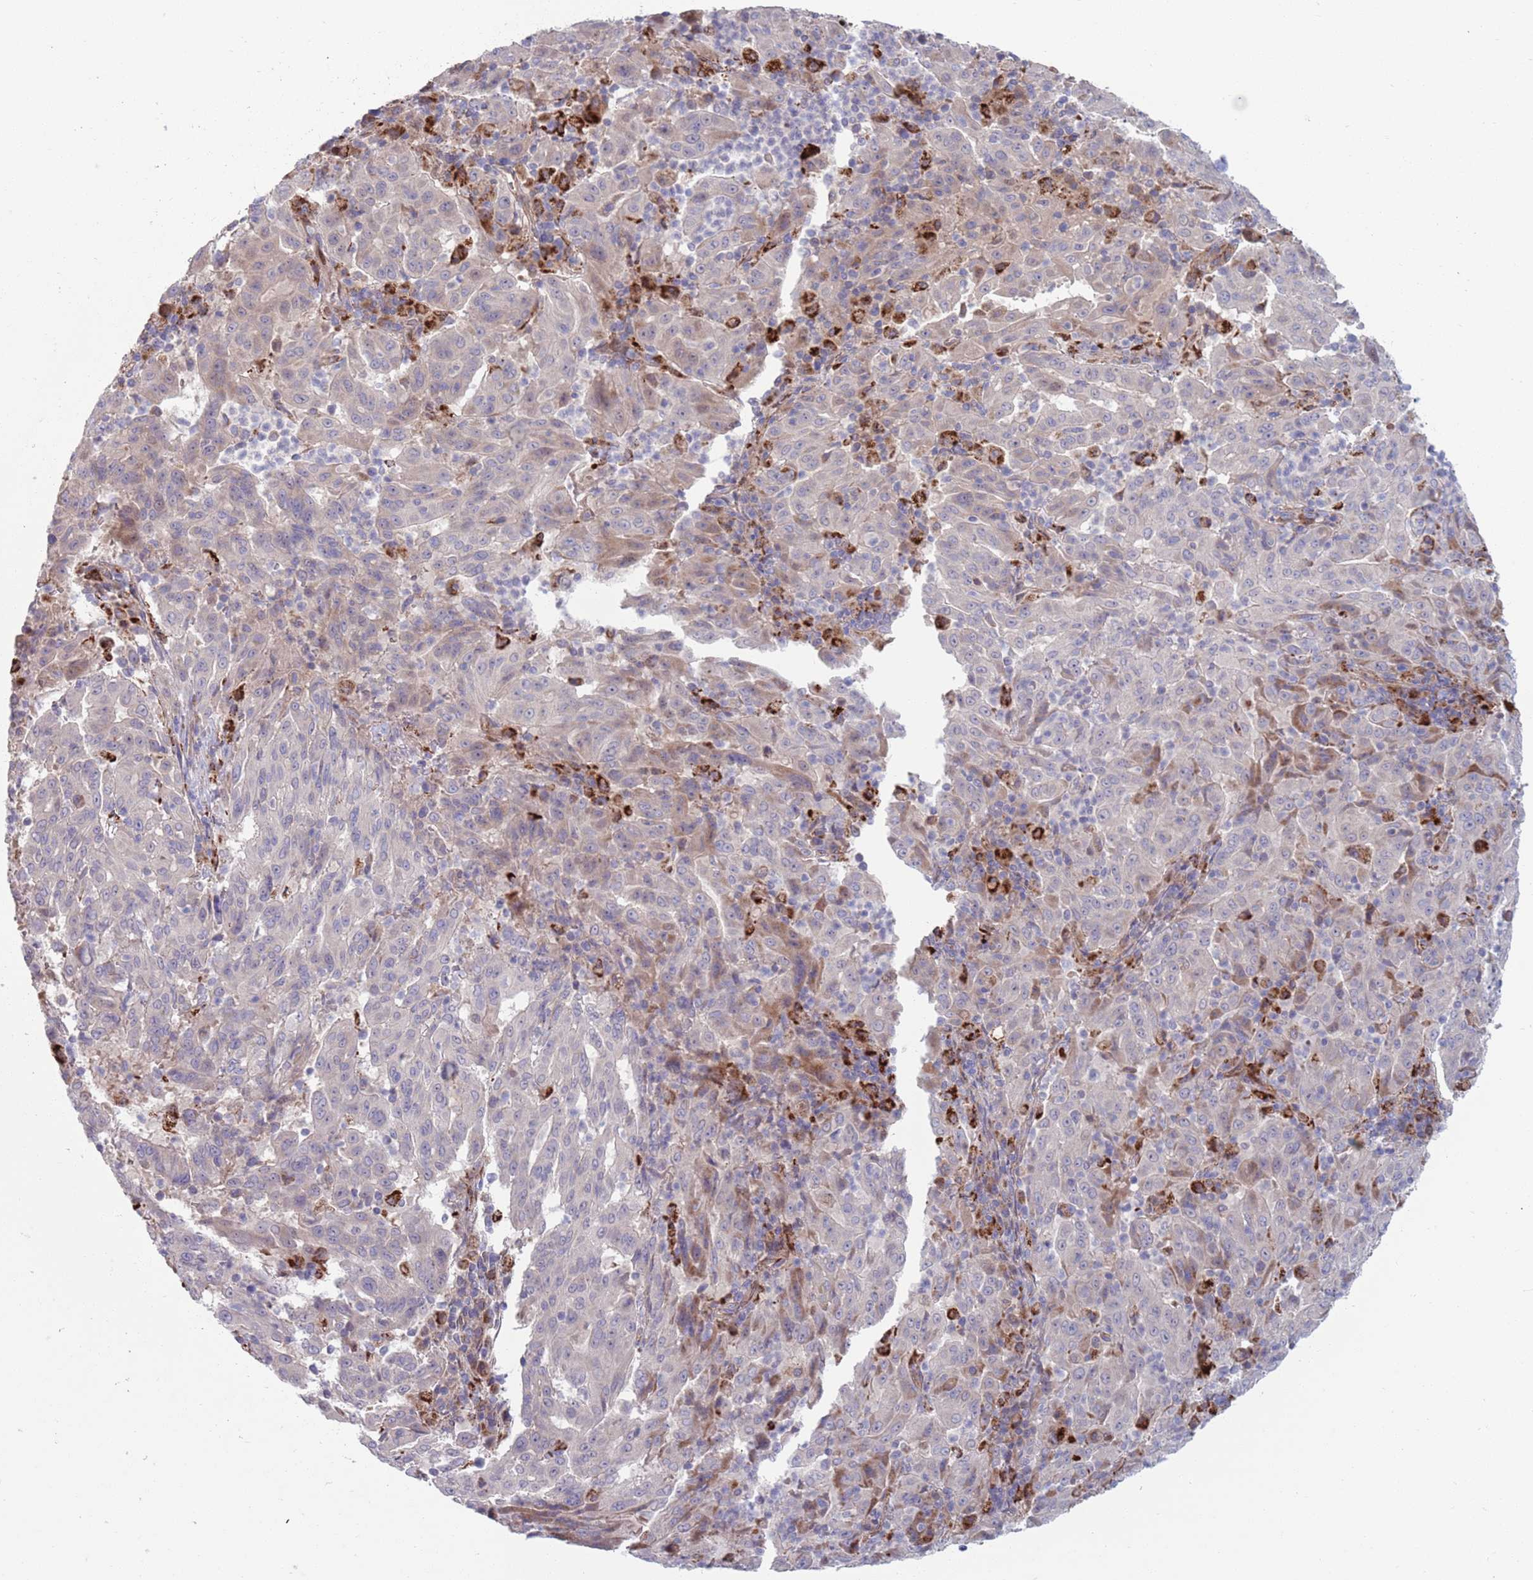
{"staining": {"intensity": "negative", "quantity": "none", "location": "none"}, "tissue": "pancreatic cancer", "cell_type": "Tumor cells", "image_type": "cancer", "snomed": [{"axis": "morphology", "description": "Adenocarcinoma, NOS"}, {"axis": "topography", "description": "Pancreas"}], "caption": "High power microscopy photomicrograph of an IHC photomicrograph of pancreatic cancer, revealing no significant positivity in tumor cells. Brightfield microscopy of immunohistochemistry stained with DAB (3,3'-diaminobenzidine) (brown) and hematoxylin (blue), captured at high magnification.", "gene": "TYW1", "patient": {"sex": "male", "age": 63}}